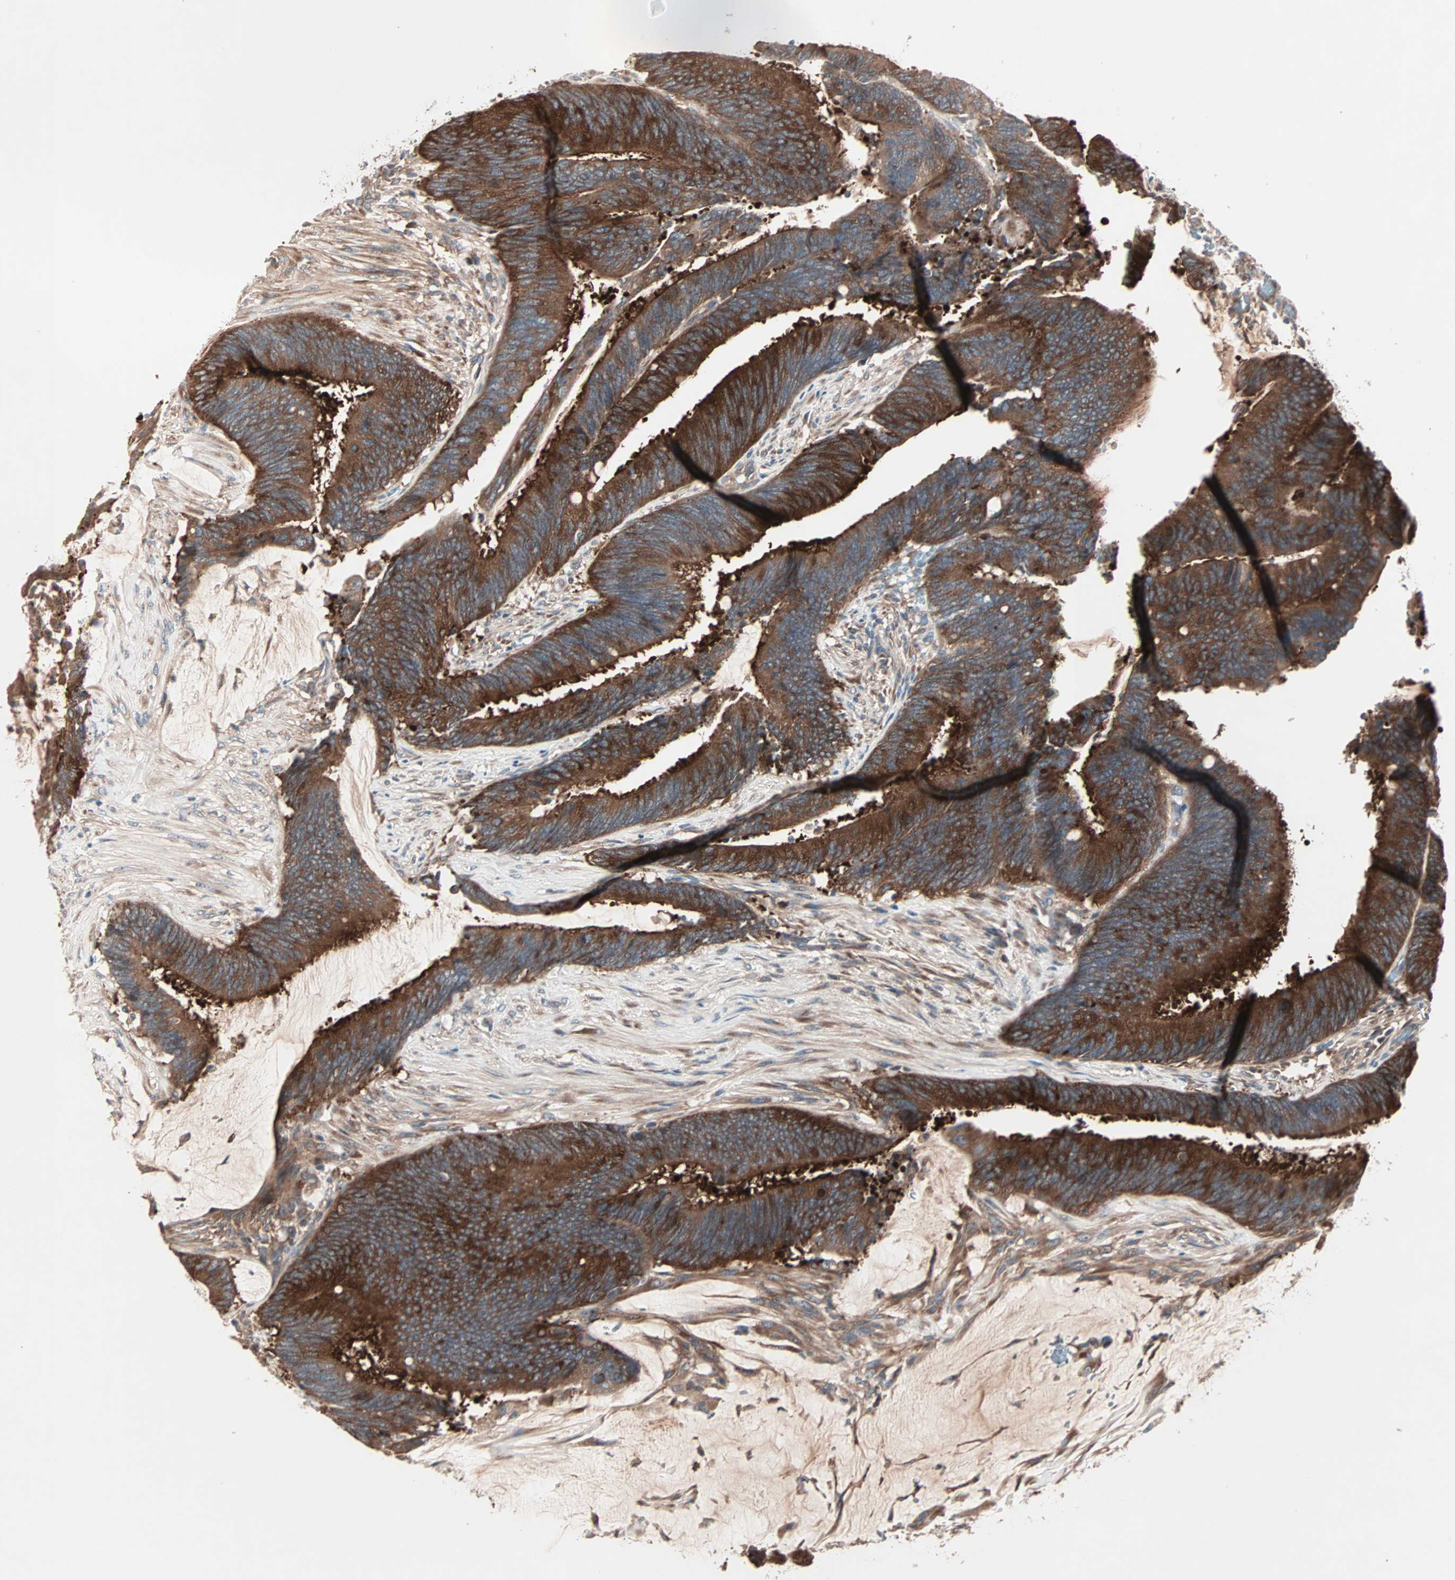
{"staining": {"intensity": "strong", "quantity": ">75%", "location": "cytoplasmic/membranous"}, "tissue": "colorectal cancer", "cell_type": "Tumor cells", "image_type": "cancer", "snomed": [{"axis": "morphology", "description": "Adenocarcinoma, NOS"}, {"axis": "topography", "description": "Rectum"}], "caption": "High-power microscopy captured an IHC histopathology image of colorectal cancer (adenocarcinoma), revealing strong cytoplasmic/membranous staining in about >75% of tumor cells.", "gene": "CAD", "patient": {"sex": "female", "age": 66}}